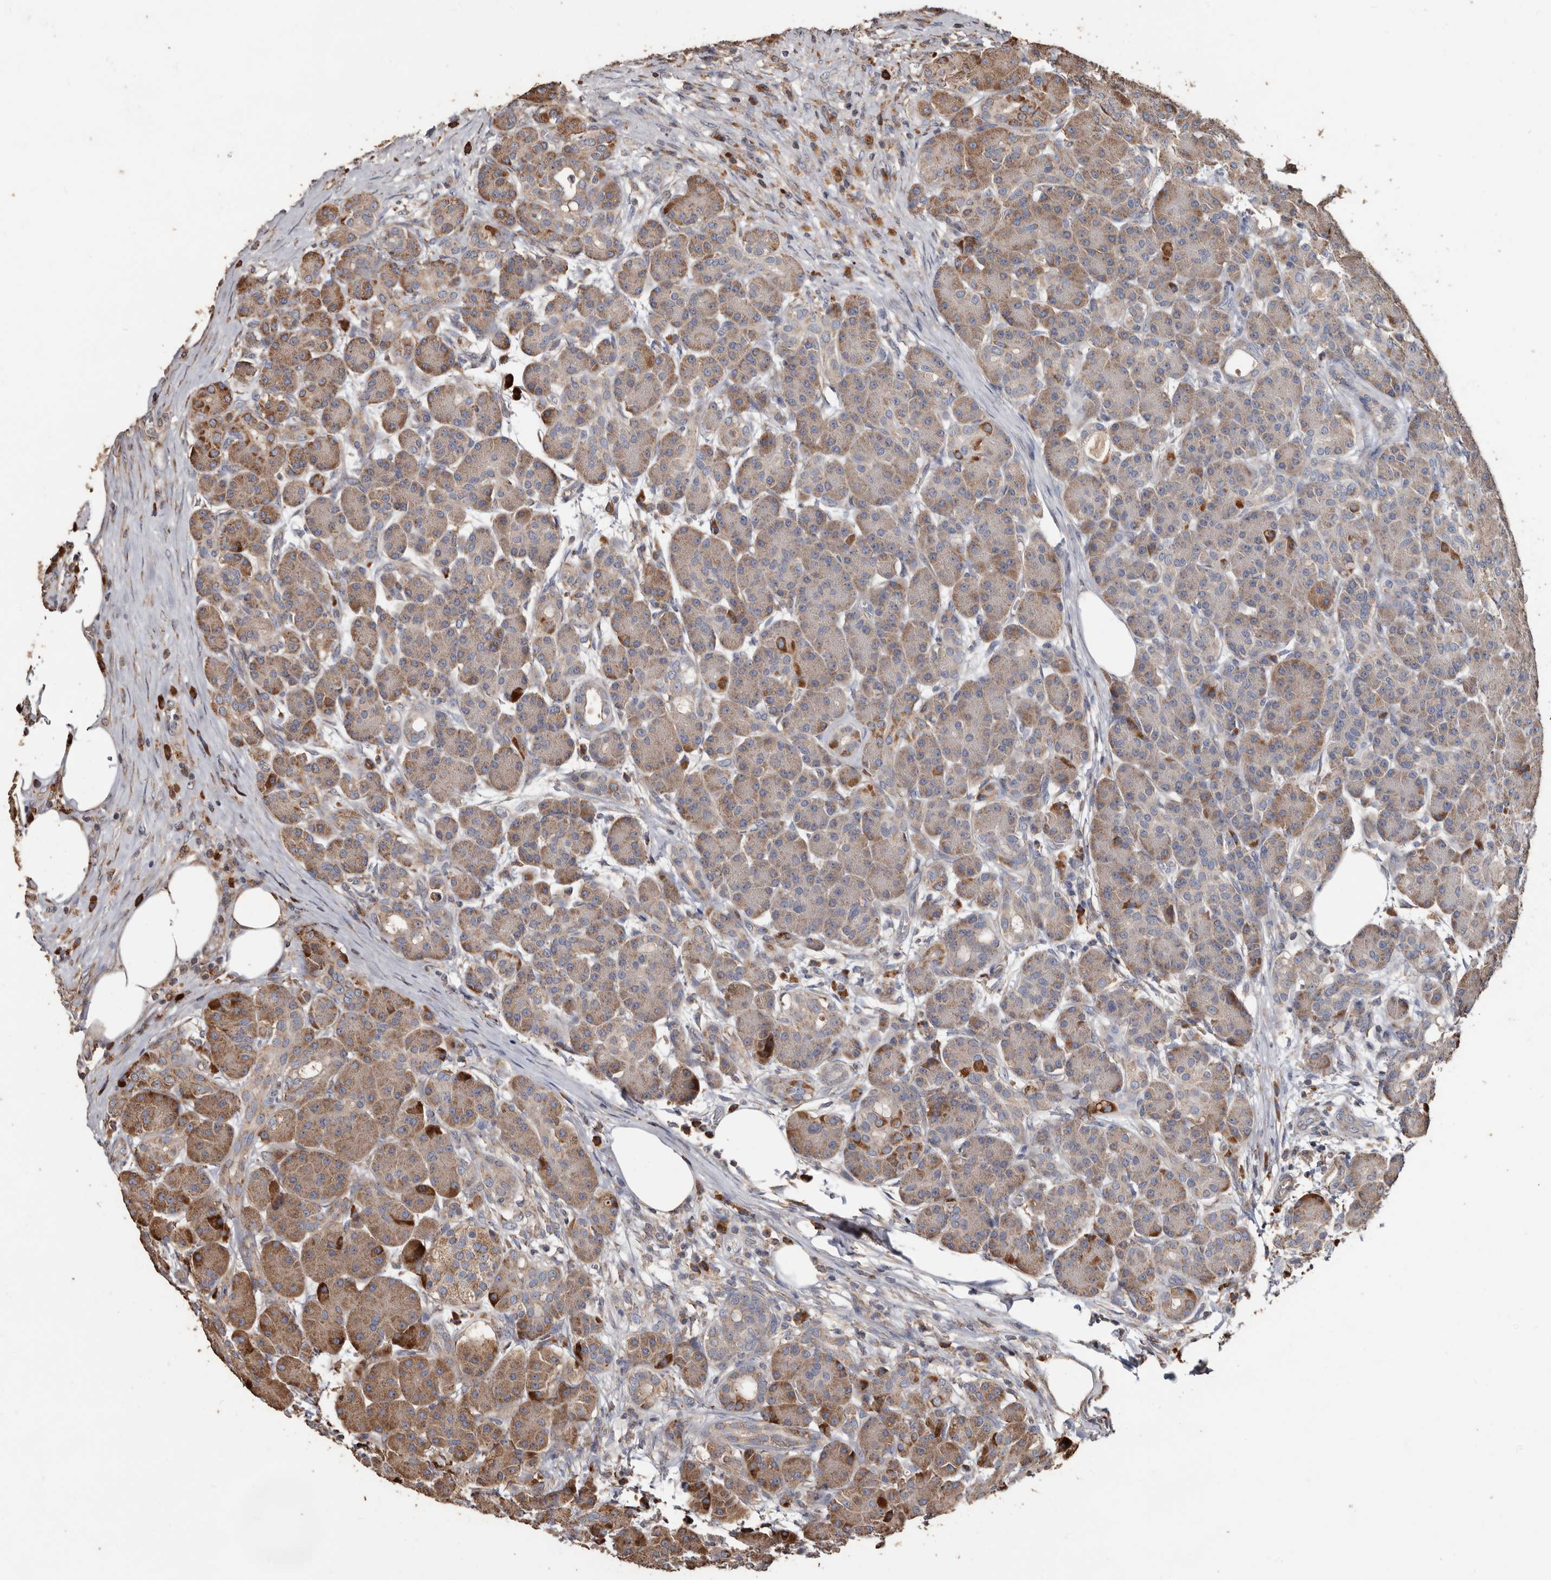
{"staining": {"intensity": "moderate", "quantity": "25%-75%", "location": "cytoplasmic/membranous"}, "tissue": "pancreas", "cell_type": "Exocrine glandular cells", "image_type": "normal", "snomed": [{"axis": "morphology", "description": "Normal tissue, NOS"}, {"axis": "topography", "description": "Pancreas"}], "caption": "Exocrine glandular cells exhibit moderate cytoplasmic/membranous positivity in approximately 25%-75% of cells in benign pancreas.", "gene": "OSGIN2", "patient": {"sex": "male", "age": 63}}